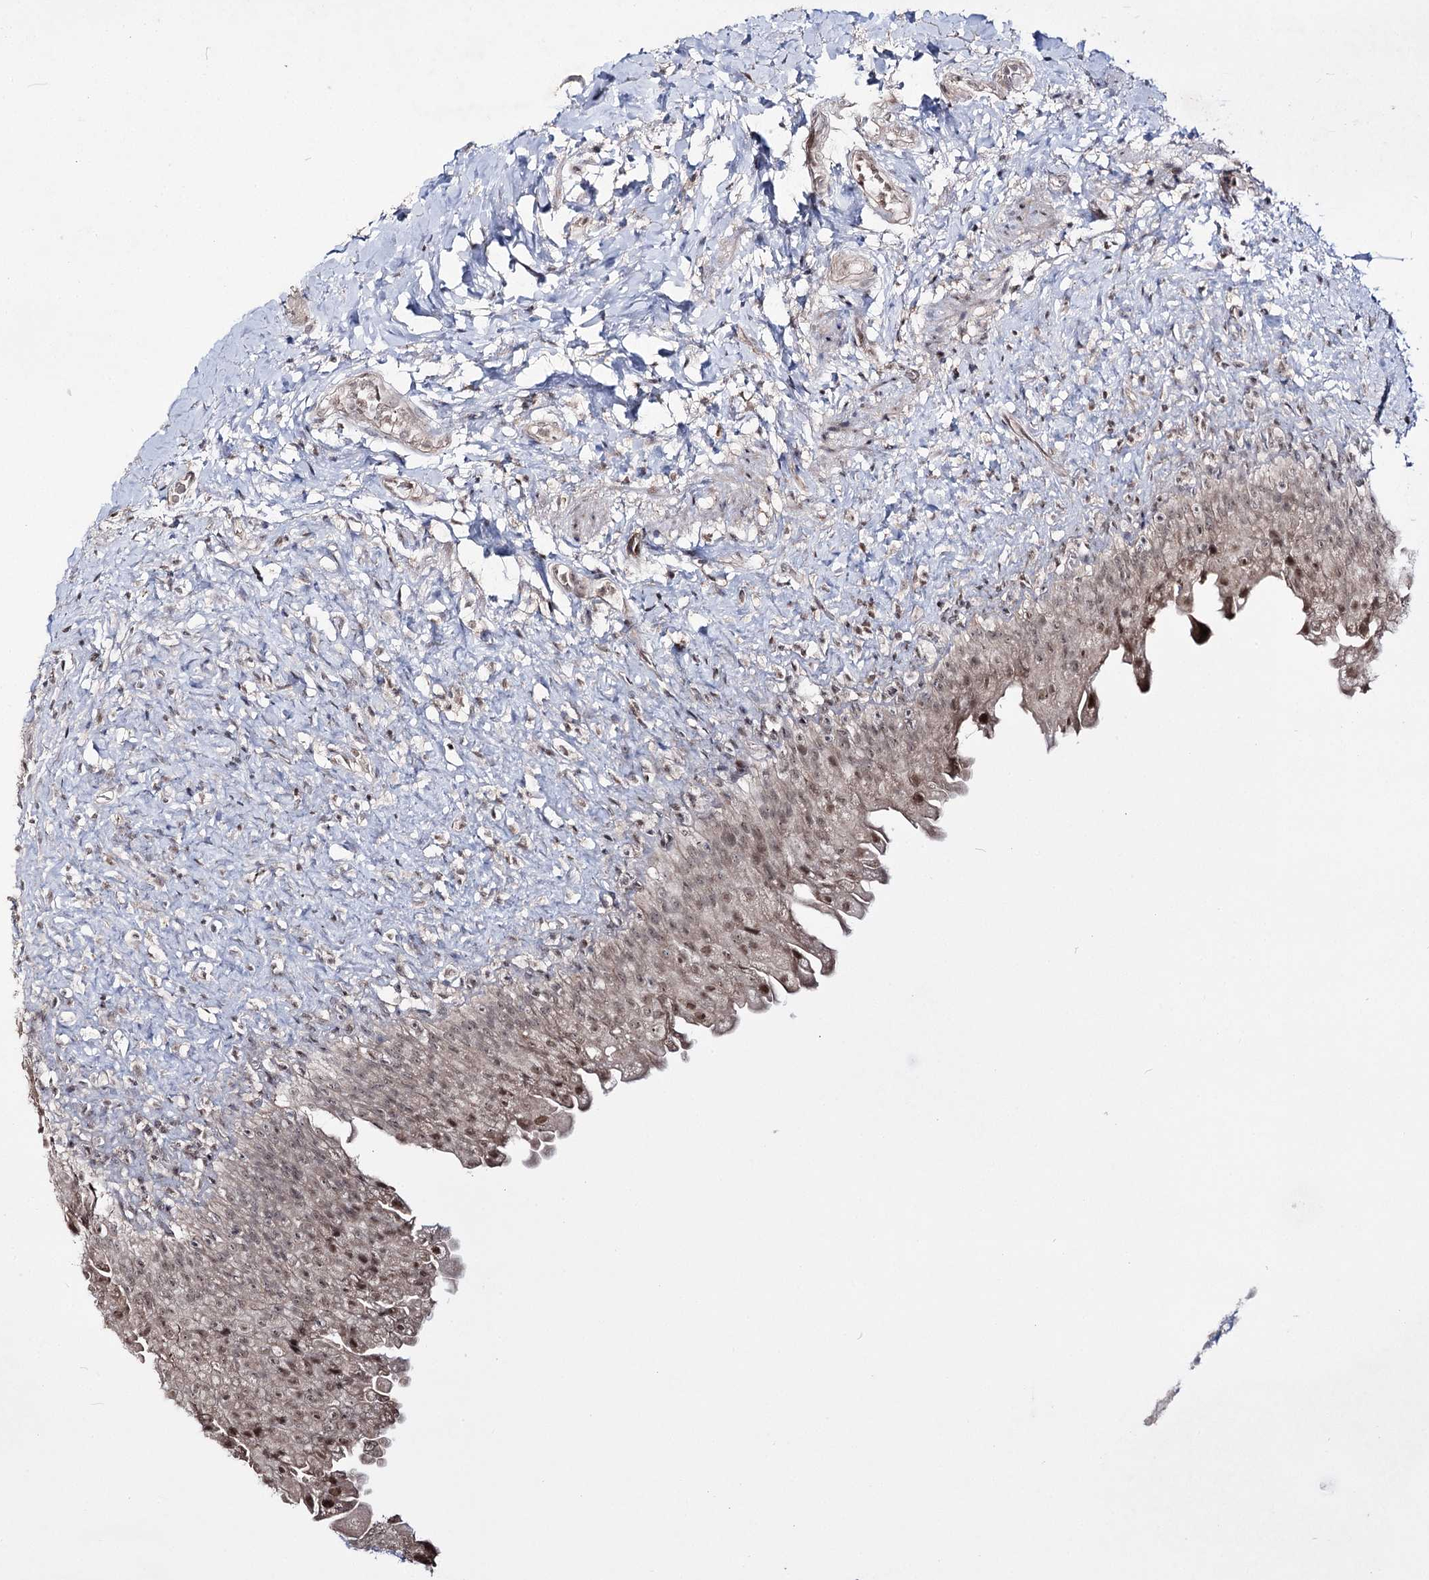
{"staining": {"intensity": "moderate", "quantity": "25%-75%", "location": "nuclear"}, "tissue": "urinary bladder", "cell_type": "Urothelial cells", "image_type": "normal", "snomed": [{"axis": "morphology", "description": "Normal tissue, NOS"}, {"axis": "topography", "description": "Urinary bladder"}], "caption": "A medium amount of moderate nuclear staining is identified in approximately 25%-75% of urothelial cells in benign urinary bladder. (Brightfield microscopy of DAB IHC at high magnification).", "gene": "HOXC11", "patient": {"sex": "female", "age": 27}}